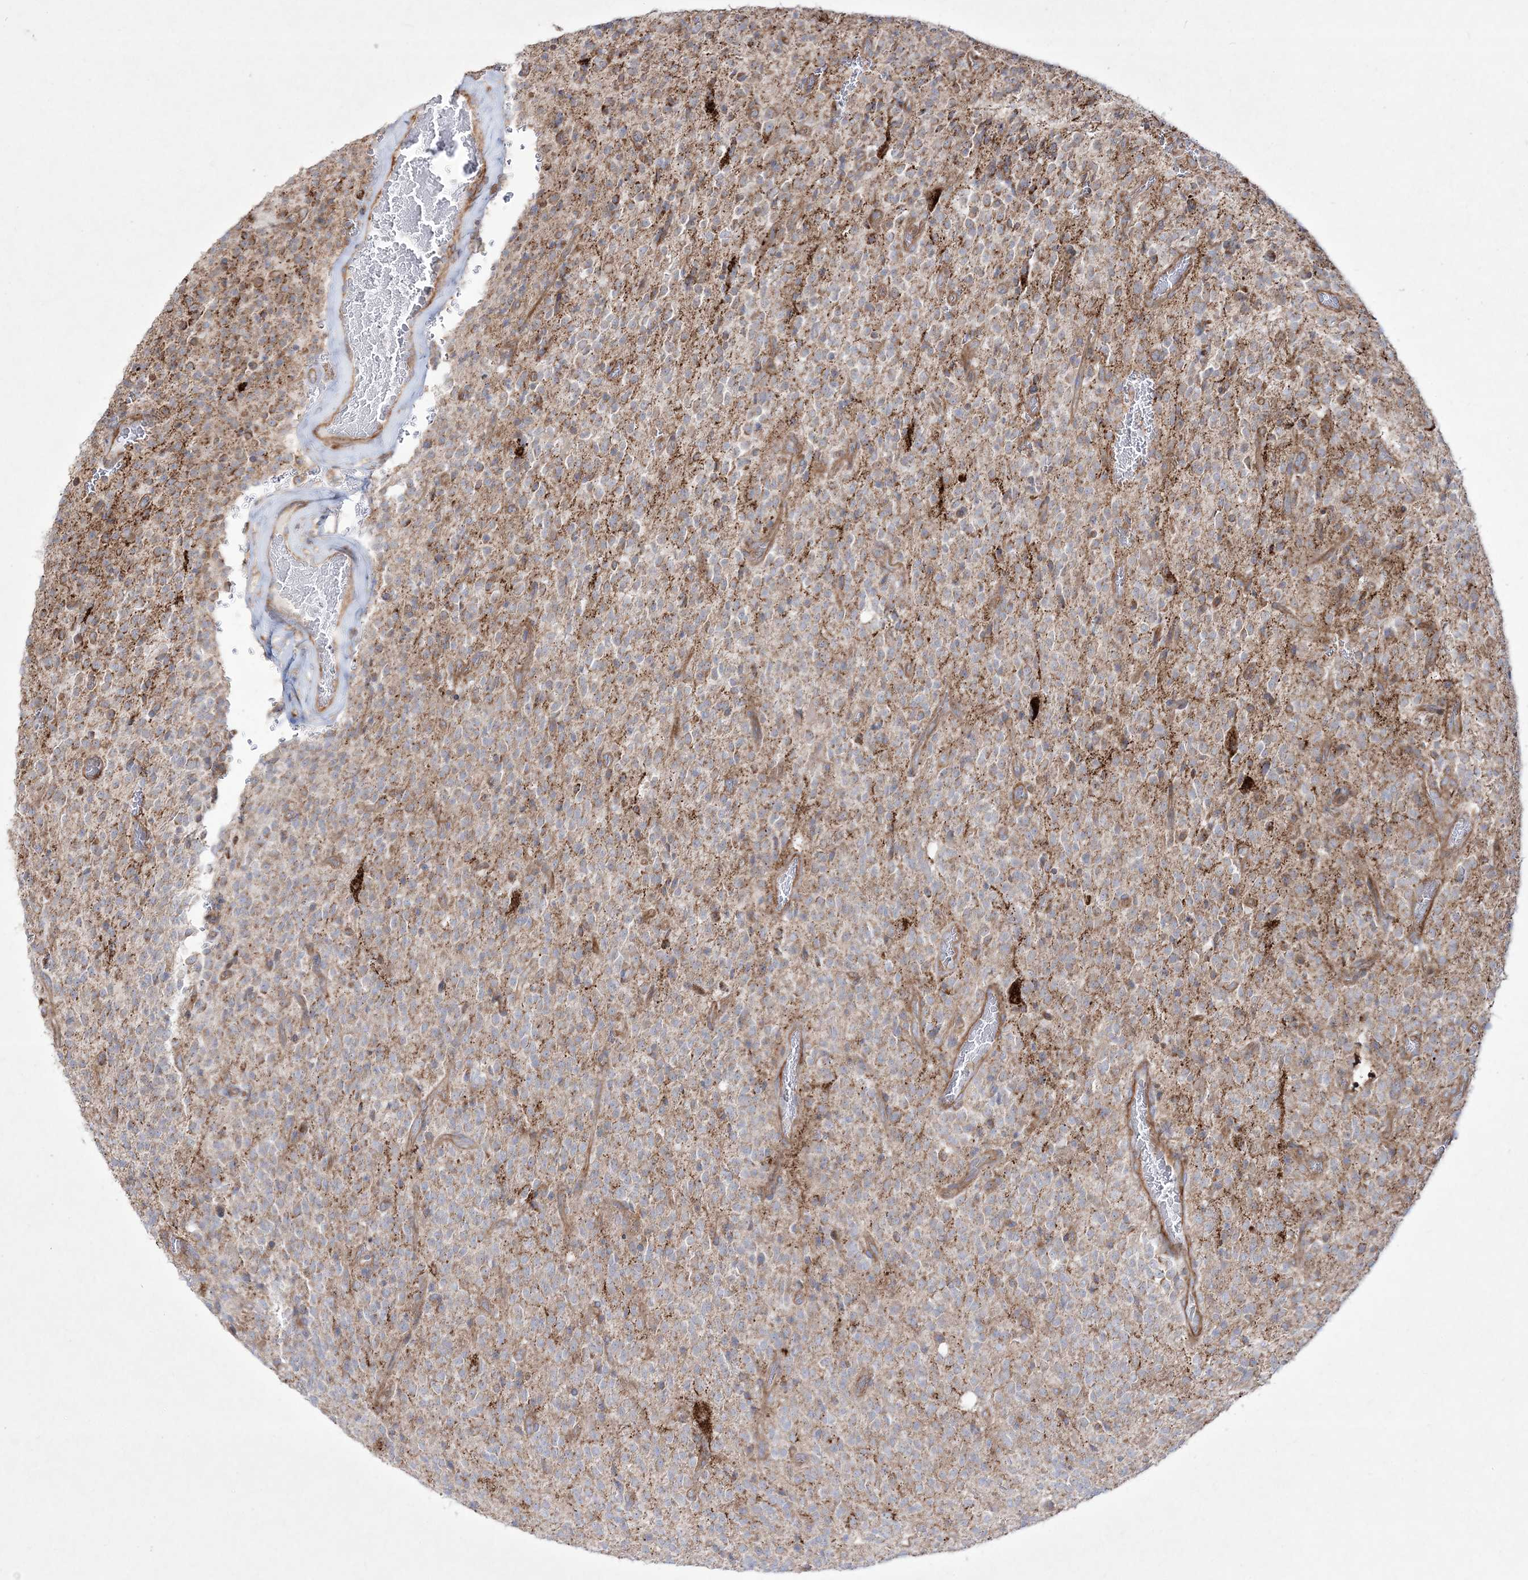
{"staining": {"intensity": "moderate", "quantity": "<25%", "location": "cytoplasmic/membranous"}, "tissue": "glioma", "cell_type": "Tumor cells", "image_type": "cancer", "snomed": [{"axis": "morphology", "description": "Glioma, malignant, High grade"}, {"axis": "topography", "description": "Brain"}], "caption": "The micrograph shows staining of malignant glioma (high-grade), revealing moderate cytoplasmic/membranous protein staining (brown color) within tumor cells.", "gene": "RICTOR", "patient": {"sex": "male", "age": 34}}